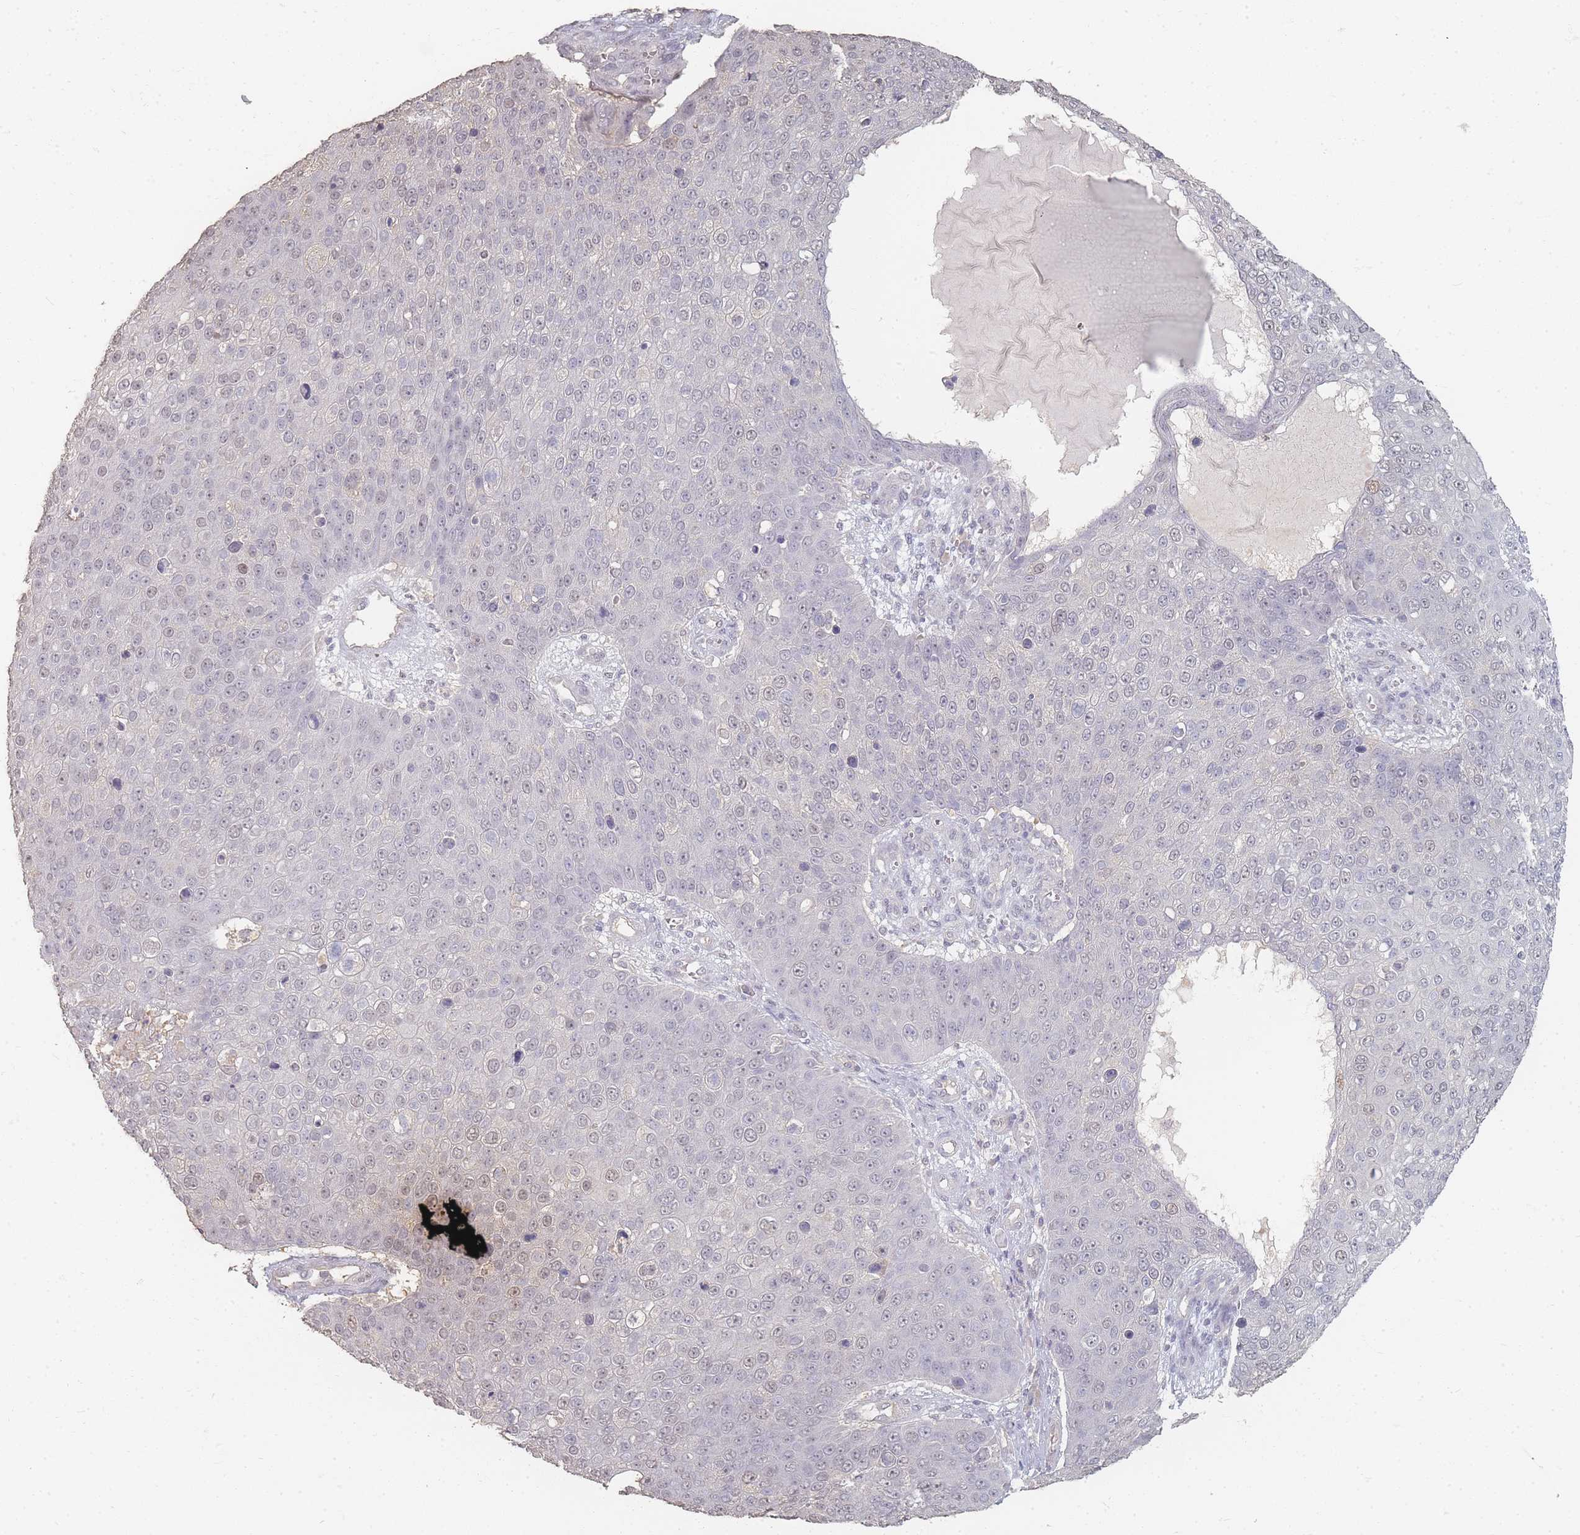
{"staining": {"intensity": "weak", "quantity": "25%-75%", "location": "nuclear"}, "tissue": "skin cancer", "cell_type": "Tumor cells", "image_type": "cancer", "snomed": [{"axis": "morphology", "description": "Squamous cell carcinoma, NOS"}, {"axis": "topography", "description": "Skin"}], "caption": "Tumor cells exhibit low levels of weak nuclear positivity in approximately 25%-75% of cells in skin squamous cell carcinoma.", "gene": "RFTN1", "patient": {"sex": "male", "age": 71}}